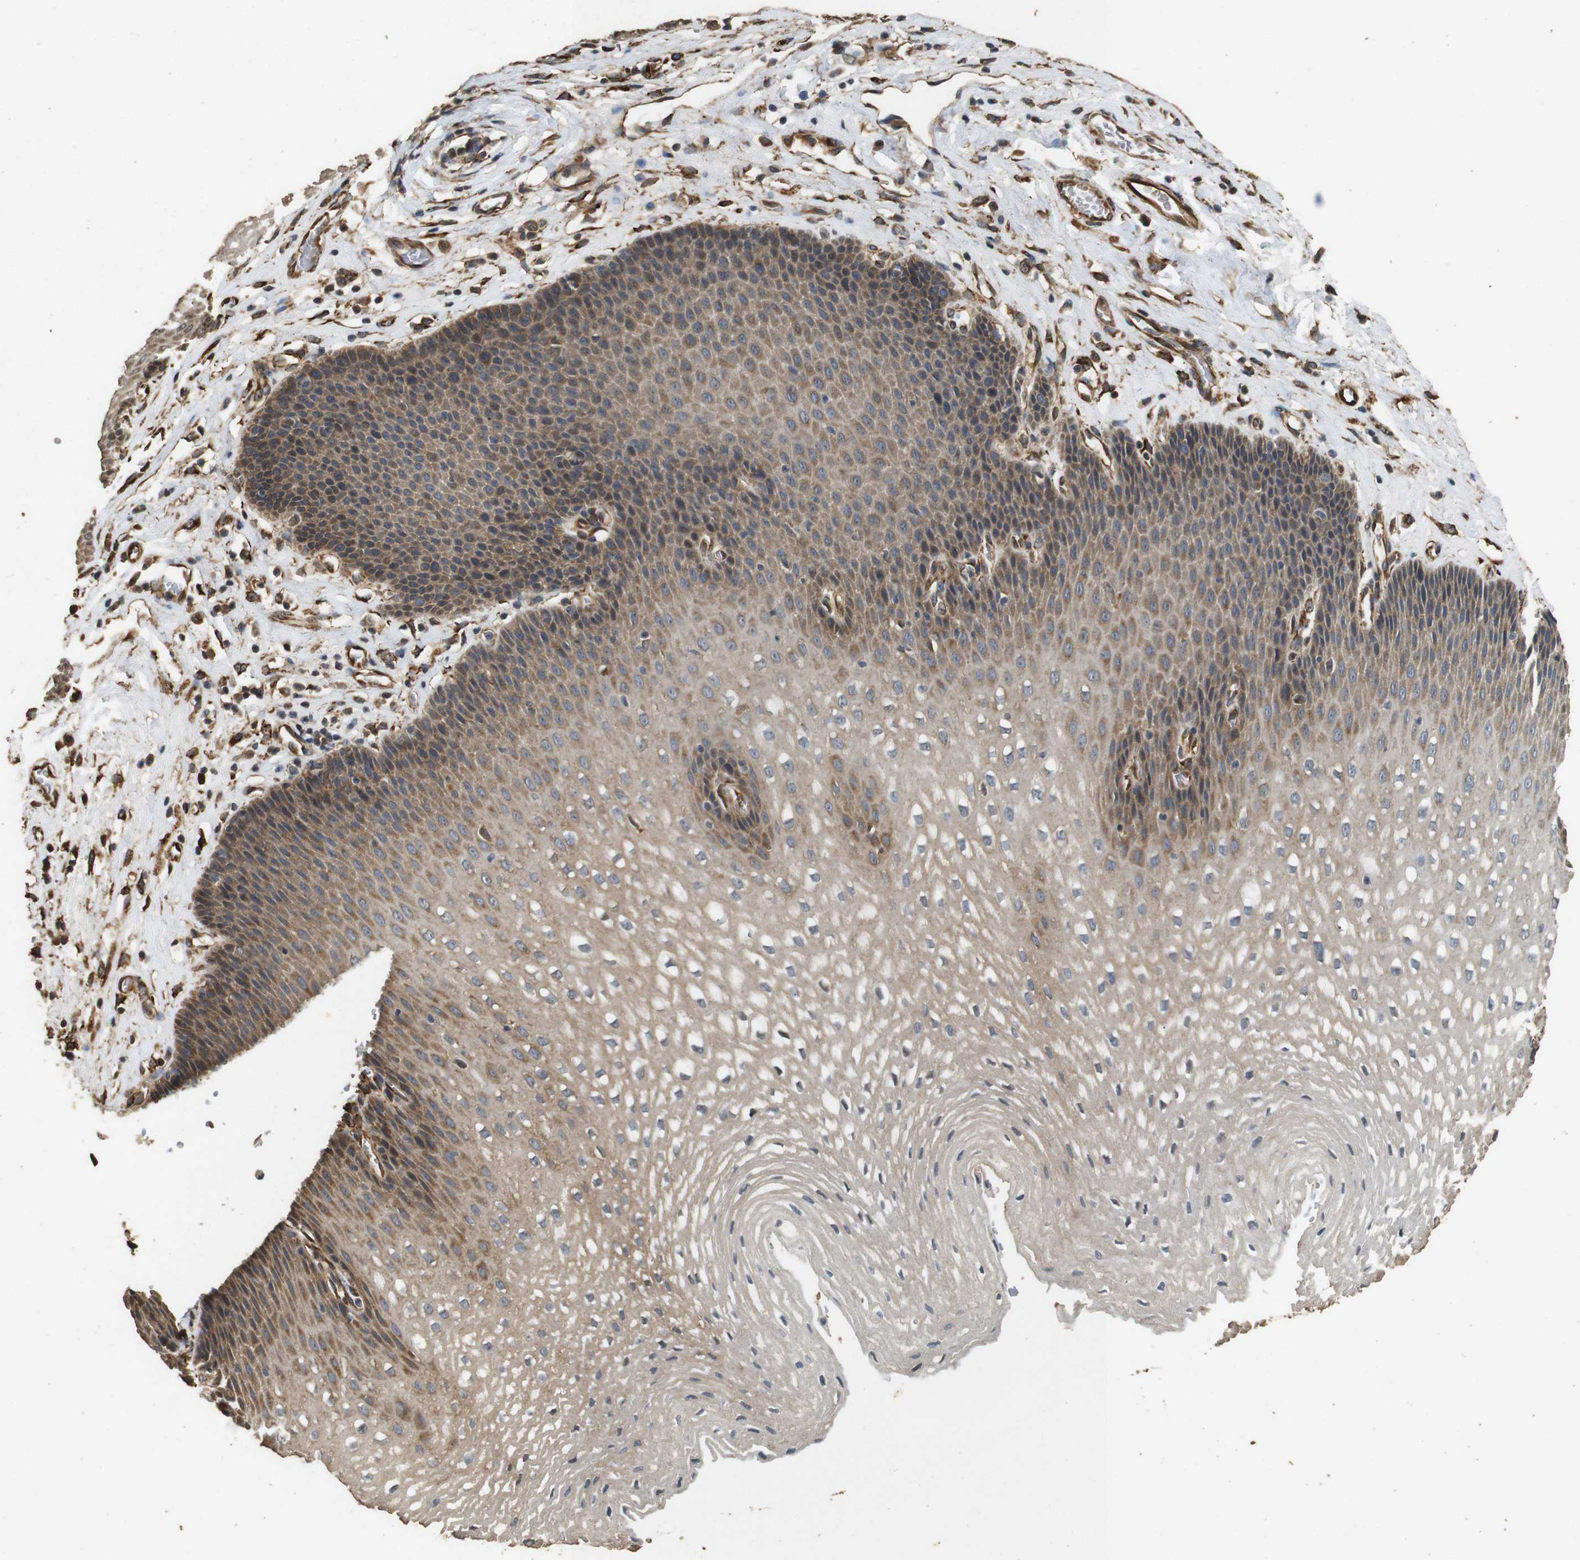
{"staining": {"intensity": "moderate", "quantity": "25%-75%", "location": "cytoplasmic/membranous"}, "tissue": "esophagus", "cell_type": "Squamous epithelial cells", "image_type": "normal", "snomed": [{"axis": "morphology", "description": "Normal tissue, NOS"}, {"axis": "topography", "description": "Esophagus"}], "caption": "Immunohistochemical staining of unremarkable esophagus exhibits medium levels of moderate cytoplasmic/membranous positivity in about 25%-75% of squamous epithelial cells.", "gene": "CNPY4", "patient": {"sex": "male", "age": 48}}